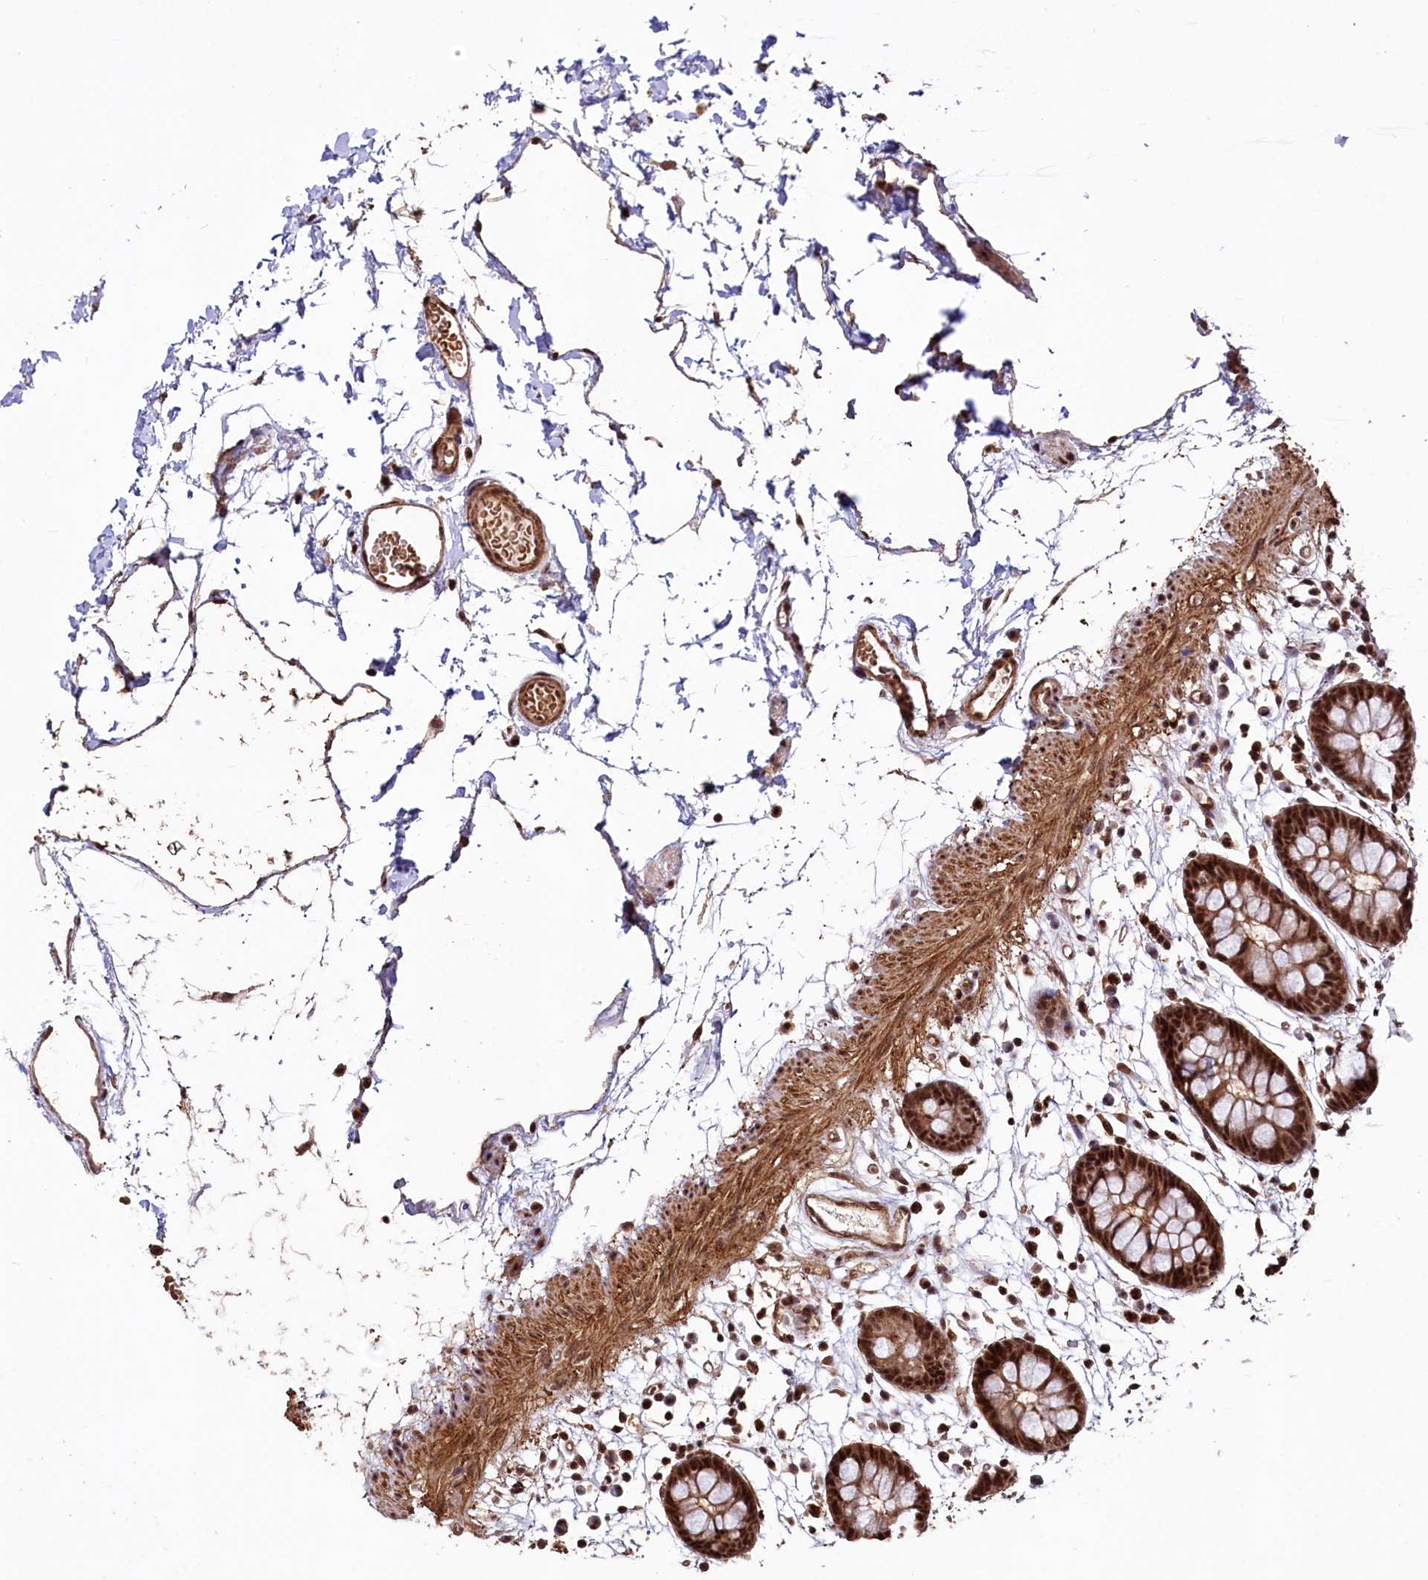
{"staining": {"intensity": "strong", "quantity": ">75%", "location": "cytoplasmic/membranous,nuclear"}, "tissue": "colon", "cell_type": "Endothelial cells", "image_type": "normal", "snomed": [{"axis": "morphology", "description": "Normal tissue, NOS"}, {"axis": "topography", "description": "Colon"}], "caption": "A brown stain highlights strong cytoplasmic/membranous,nuclear positivity of a protein in endothelial cells of unremarkable colon.", "gene": "SFSWAP", "patient": {"sex": "male", "age": 56}}